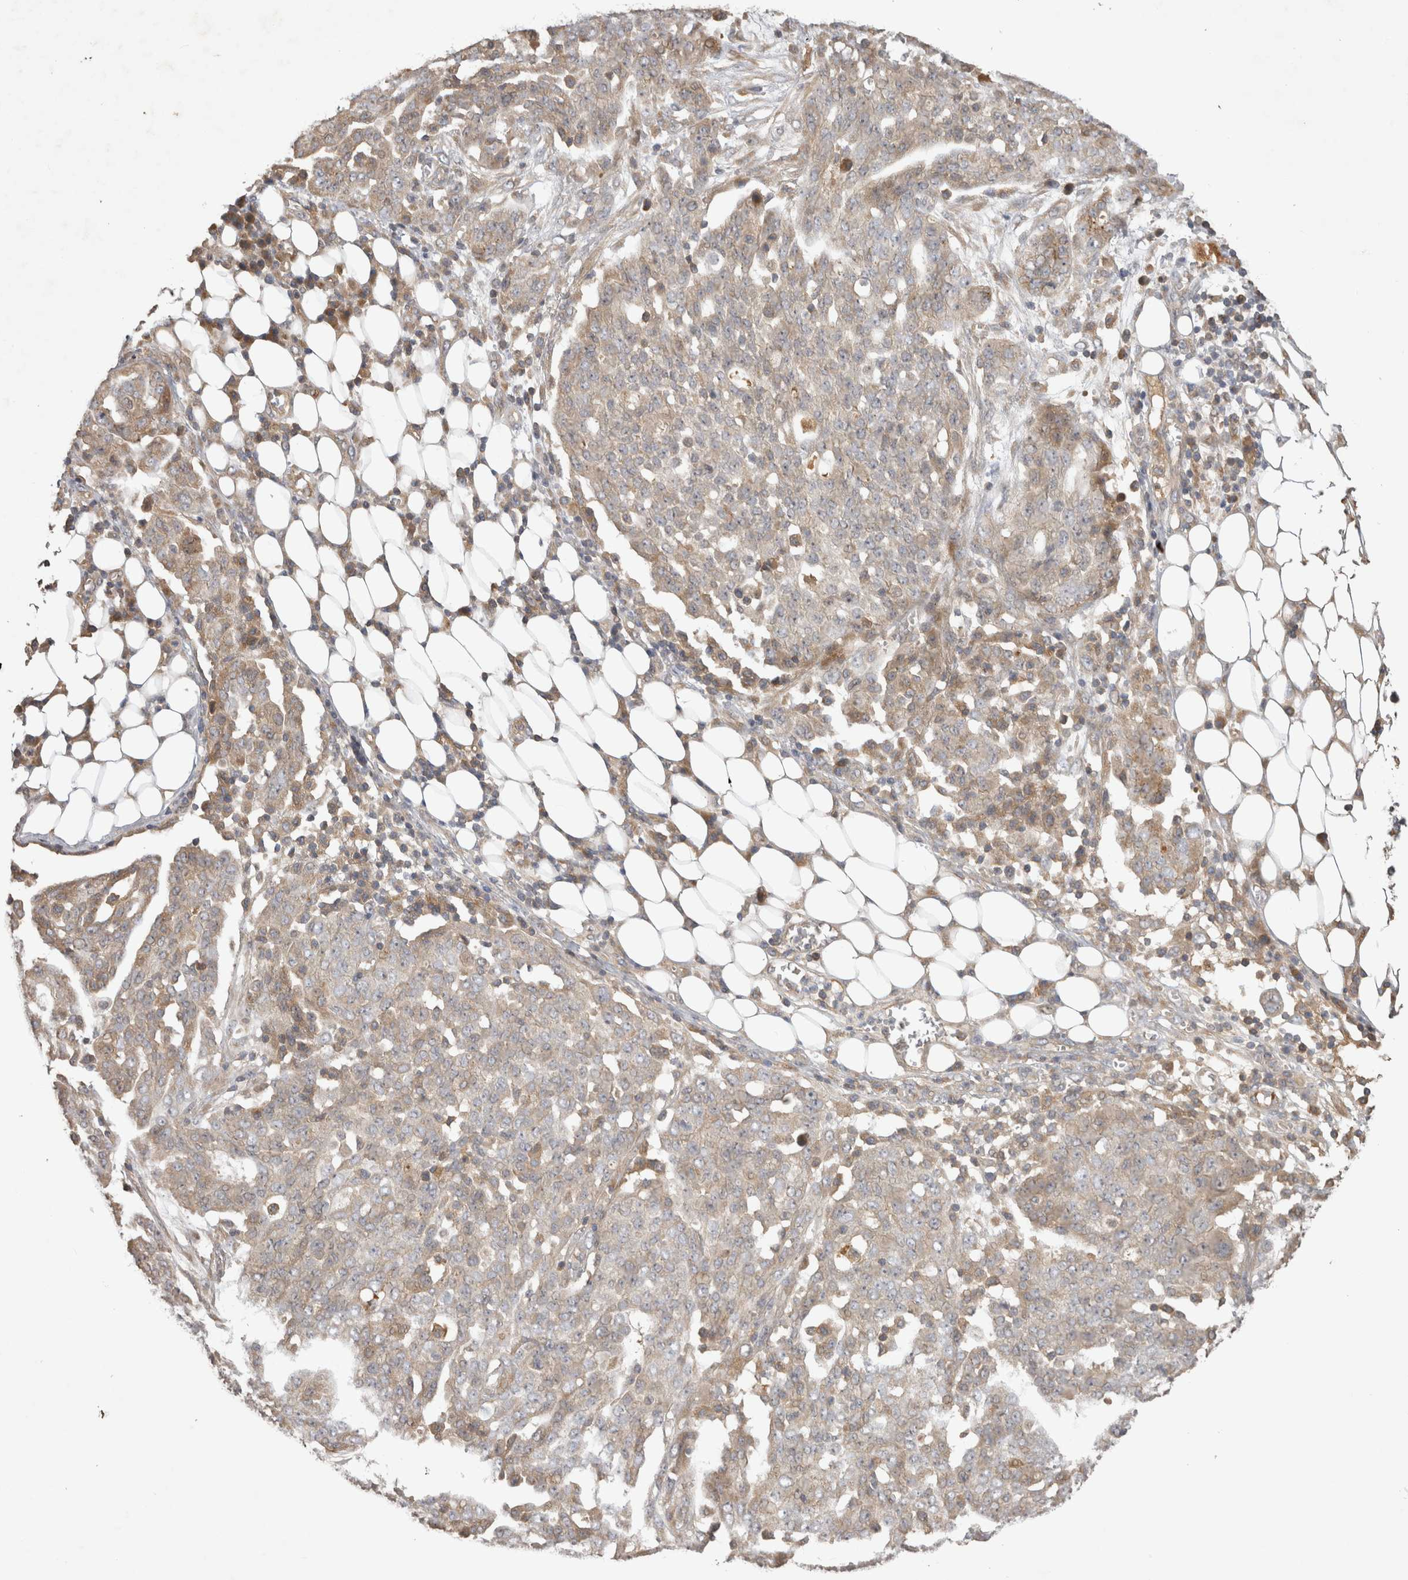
{"staining": {"intensity": "weak", "quantity": "<25%", "location": "cytoplasmic/membranous"}, "tissue": "ovarian cancer", "cell_type": "Tumor cells", "image_type": "cancer", "snomed": [{"axis": "morphology", "description": "Cystadenocarcinoma, serous, NOS"}, {"axis": "topography", "description": "Soft tissue"}, {"axis": "topography", "description": "Ovary"}], "caption": "The photomicrograph displays no significant expression in tumor cells of ovarian cancer (serous cystadenocarcinoma).", "gene": "PPP1R42", "patient": {"sex": "female", "age": 57}}